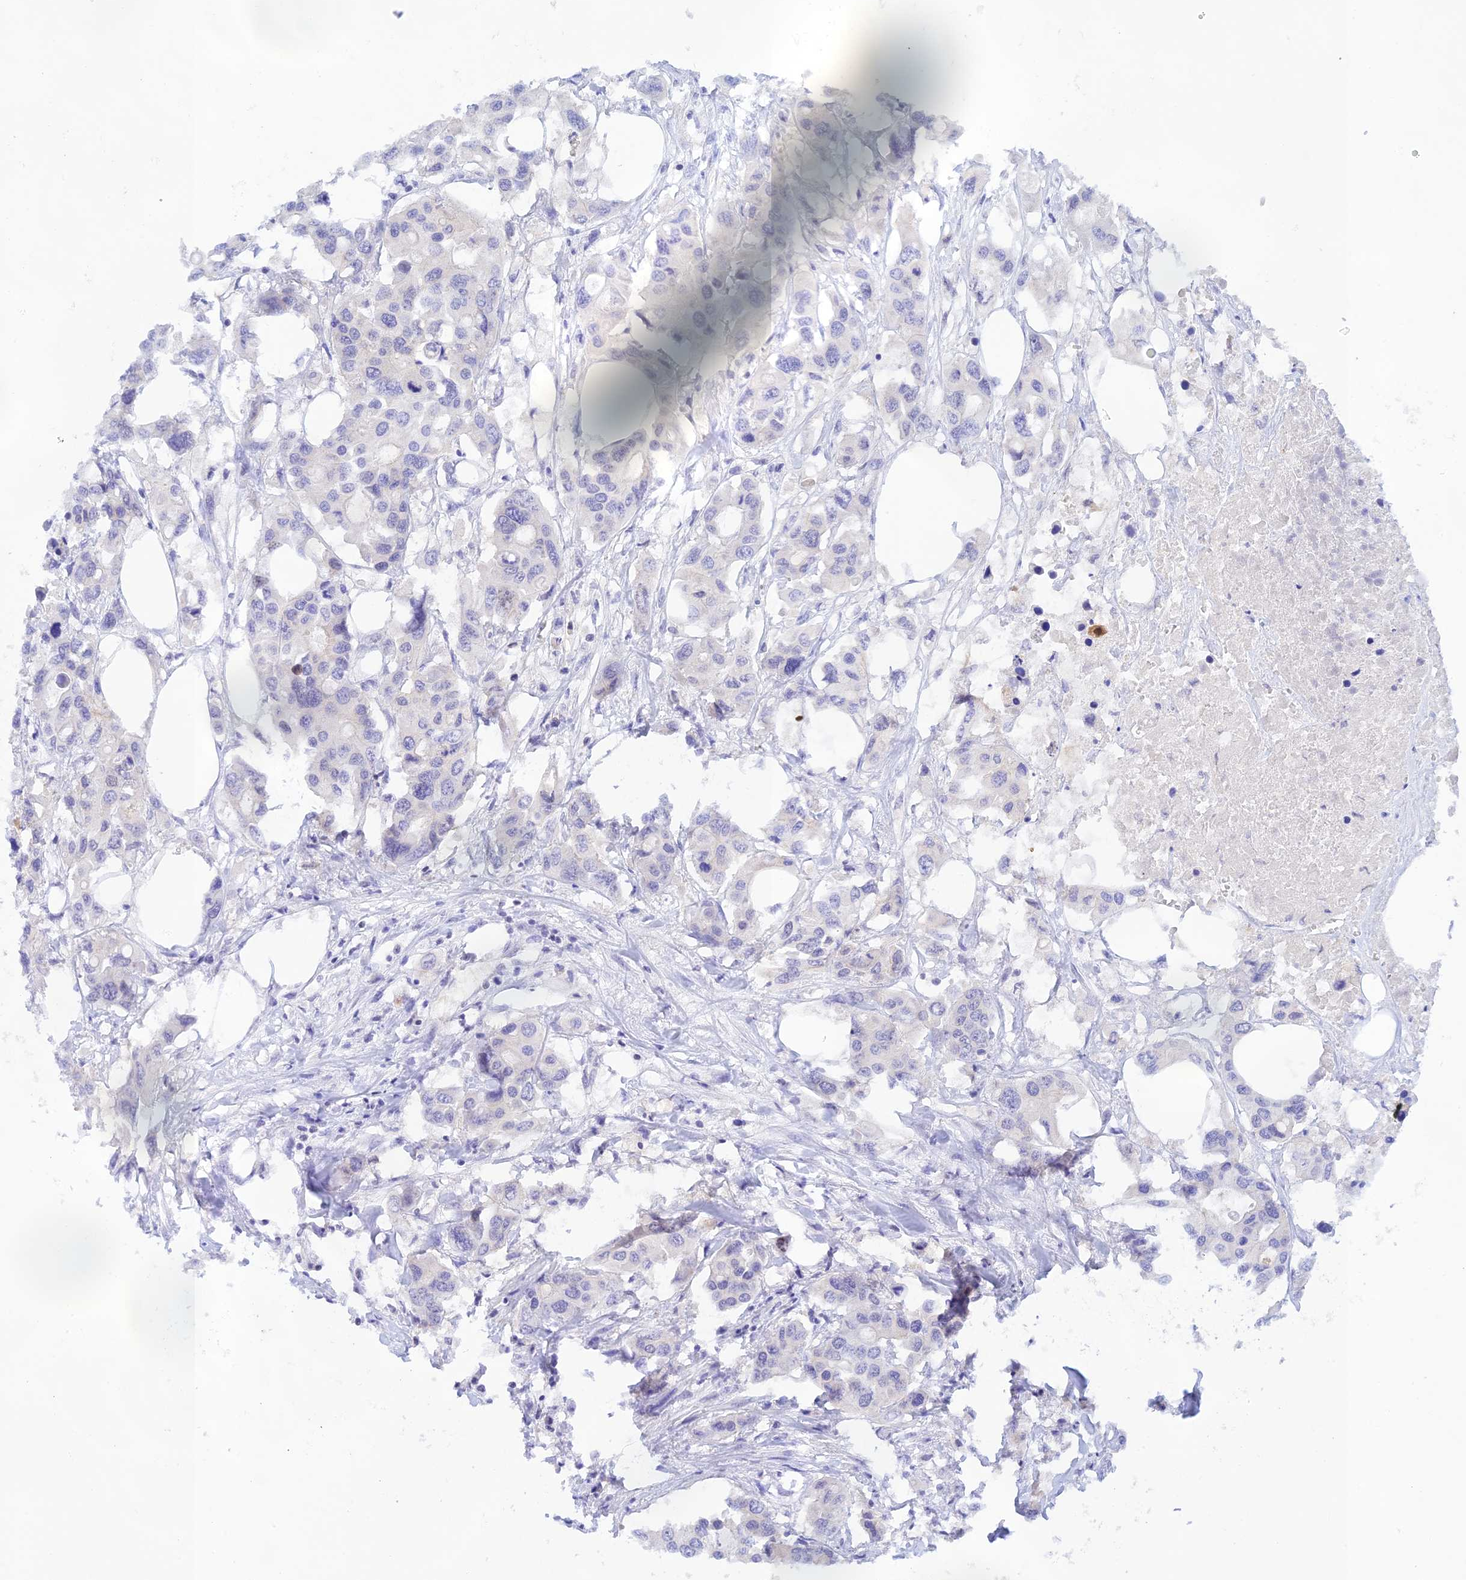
{"staining": {"intensity": "negative", "quantity": "none", "location": "none"}, "tissue": "colorectal cancer", "cell_type": "Tumor cells", "image_type": "cancer", "snomed": [{"axis": "morphology", "description": "Adenocarcinoma, NOS"}, {"axis": "topography", "description": "Colon"}], "caption": "Micrograph shows no significant protein expression in tumor cells of colorectal cancer. (DAB immunohistochemistry (IHC) visualized using brightfield microscopy, high magnification).", "gene": "THAP11", "patient": {"sex": "male", "age": 77}}